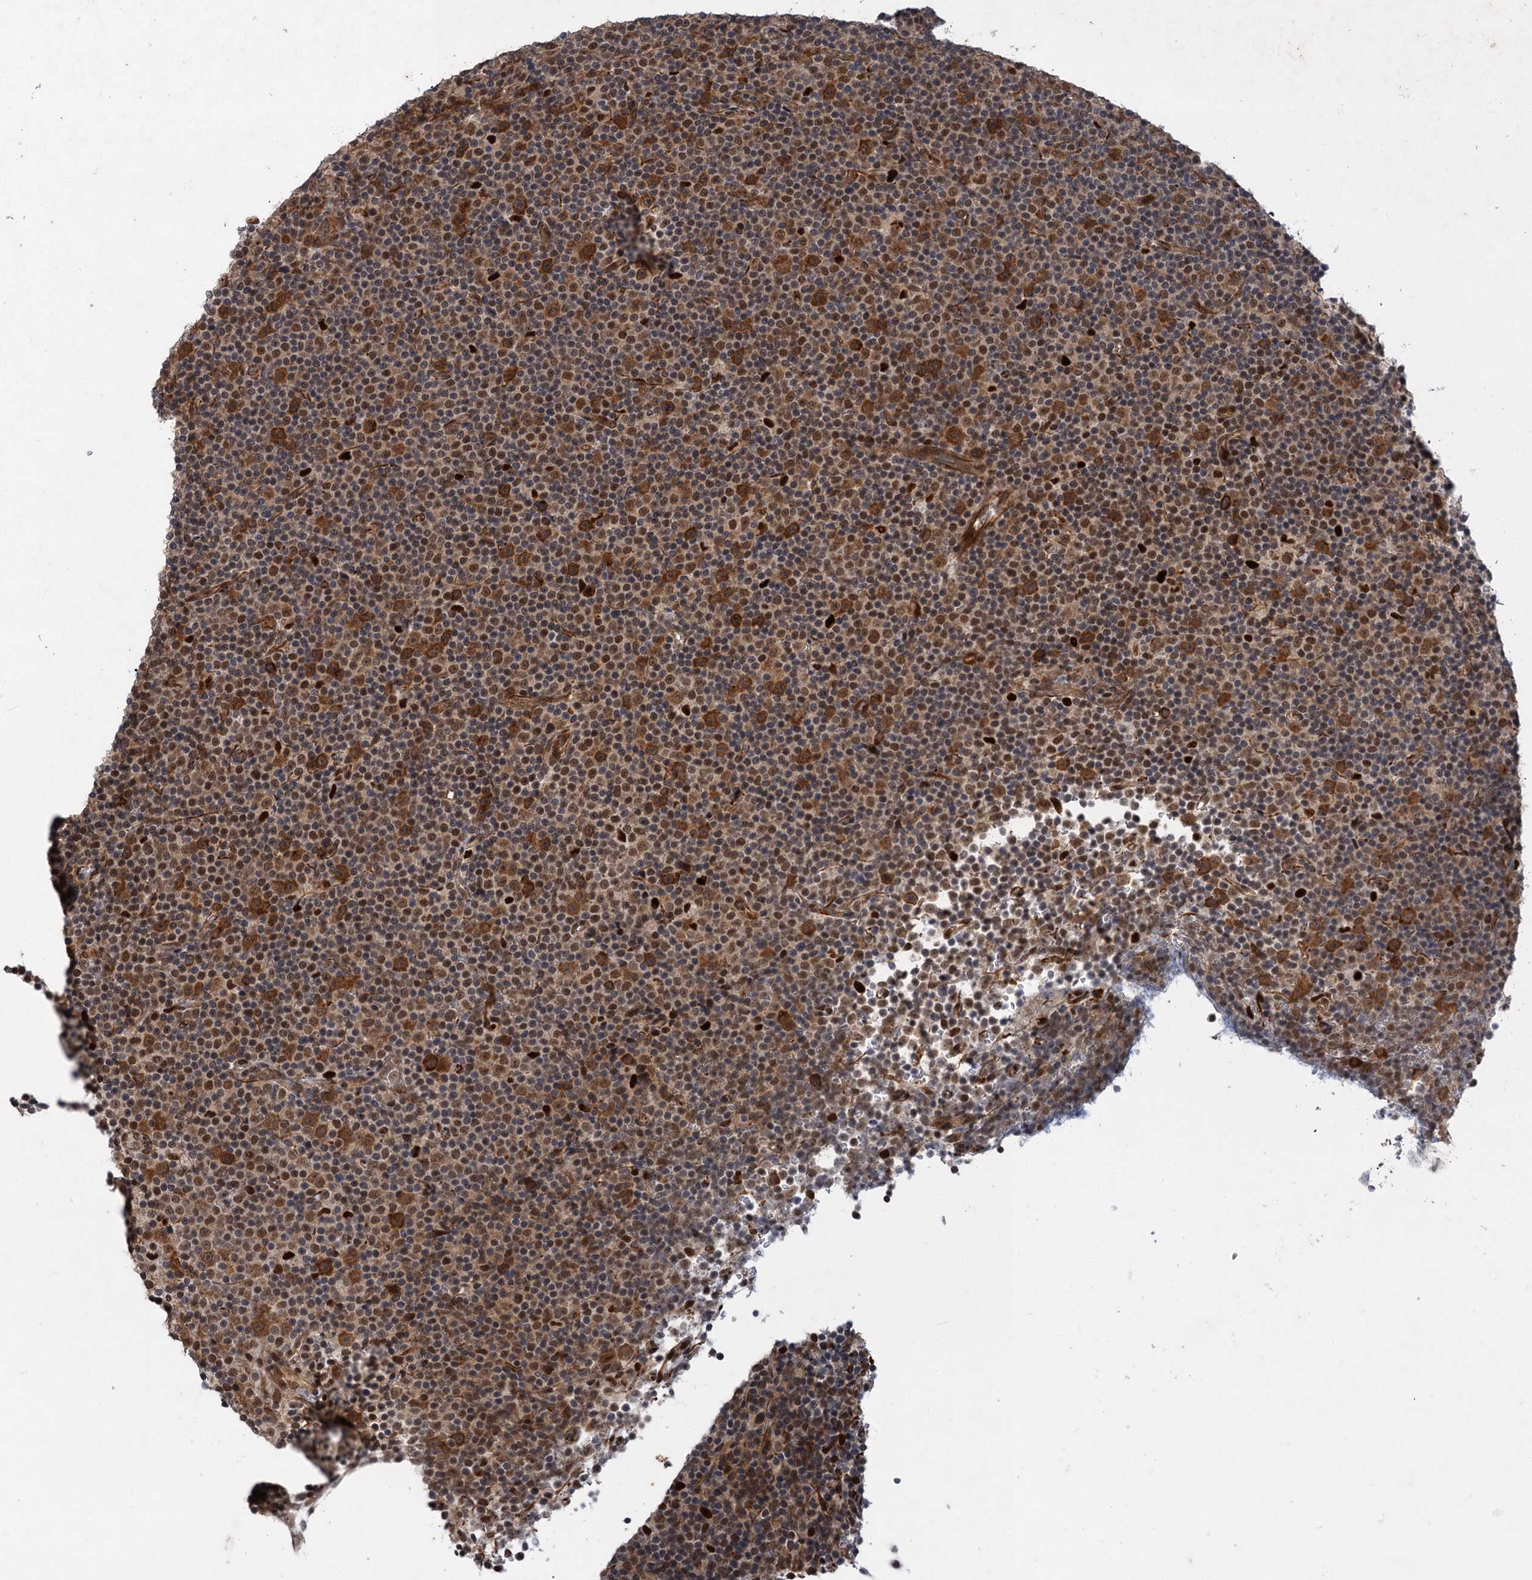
{"staining": {"intensity": "moderate", "quantity": ">75%", "location": "cytoplasmic/membranous,nuclear"}, "tissue": "lymphoma", "cell_type": "Tumor cells", "image_type": "cancer", "snomed": [{"axis": "morphology", "description": "Malignant lymphoma, non-Hodgkin's type, Low grade"}, {"axis": "topography", "description": "Lymph node"}], "caption": "DAB (3,3'-diaminobenzidine) immunohistochemical staining of lymphoma reveals moderate cytoplasmic/membranous and nuclear protein positivity in approximately >75% of tumor cells.", "gene": "TTC31", "patient": {"sex": "female", "age": 67}}